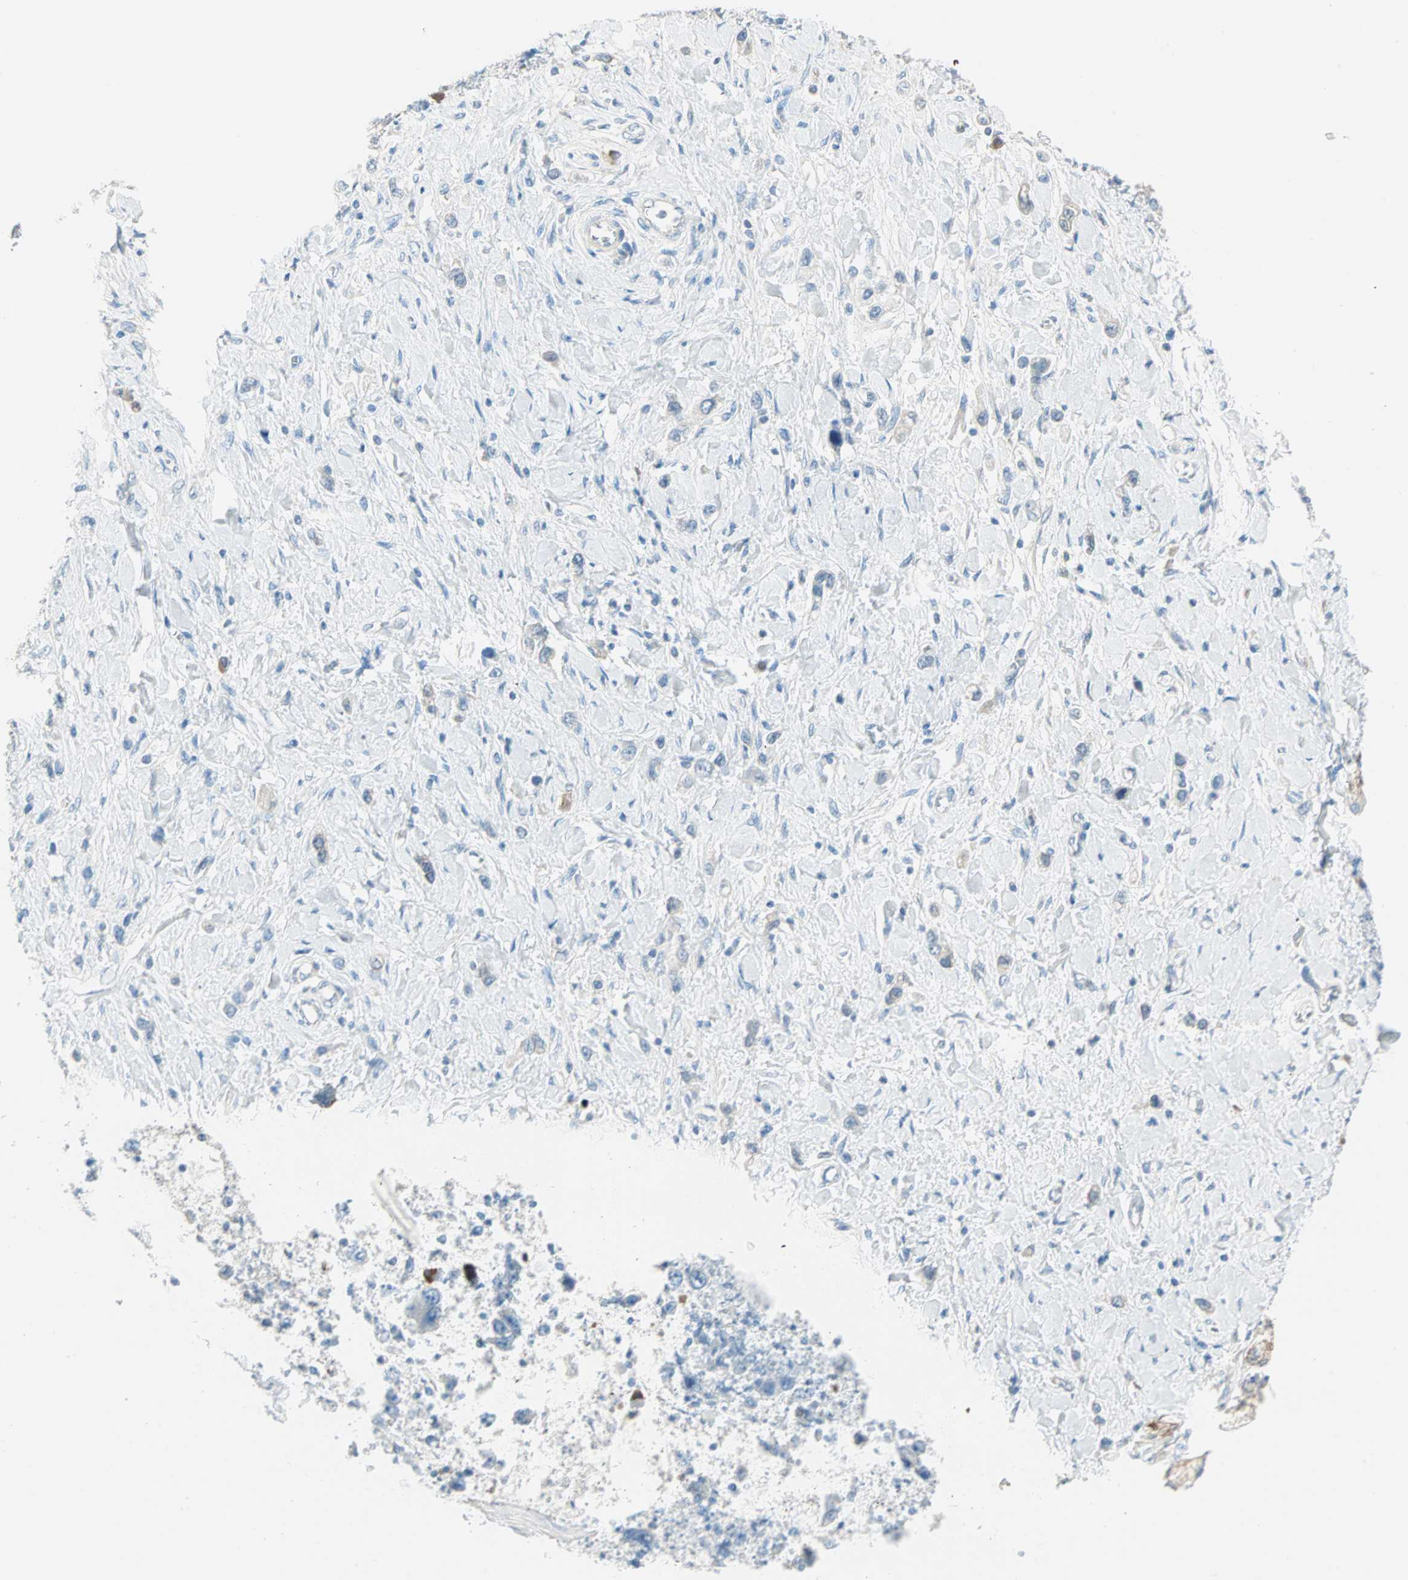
{"staining": {"intensity": "negative", "quantity": "none", "location": "none"}, "tissue": "stomach cancer", "cell_type": "Tumor cells", "image_type": "cancer", "snomed": [{"axis": "morphology", "description": "Normal tissue, NOS"}, {"axis": "morphology", "description": "Adenocarcinoma, NOS"}, {"axis": "topography", "description": "Stomach, upper"}, {"axis": "topography", "description": "Stomach"}], "caption": "Immunohistochemical staining of stomach cancer demonstrates no significant positivity in tumor cells.", "gene": "ATF6", "patient": {"sex": "female", "age": 65}}